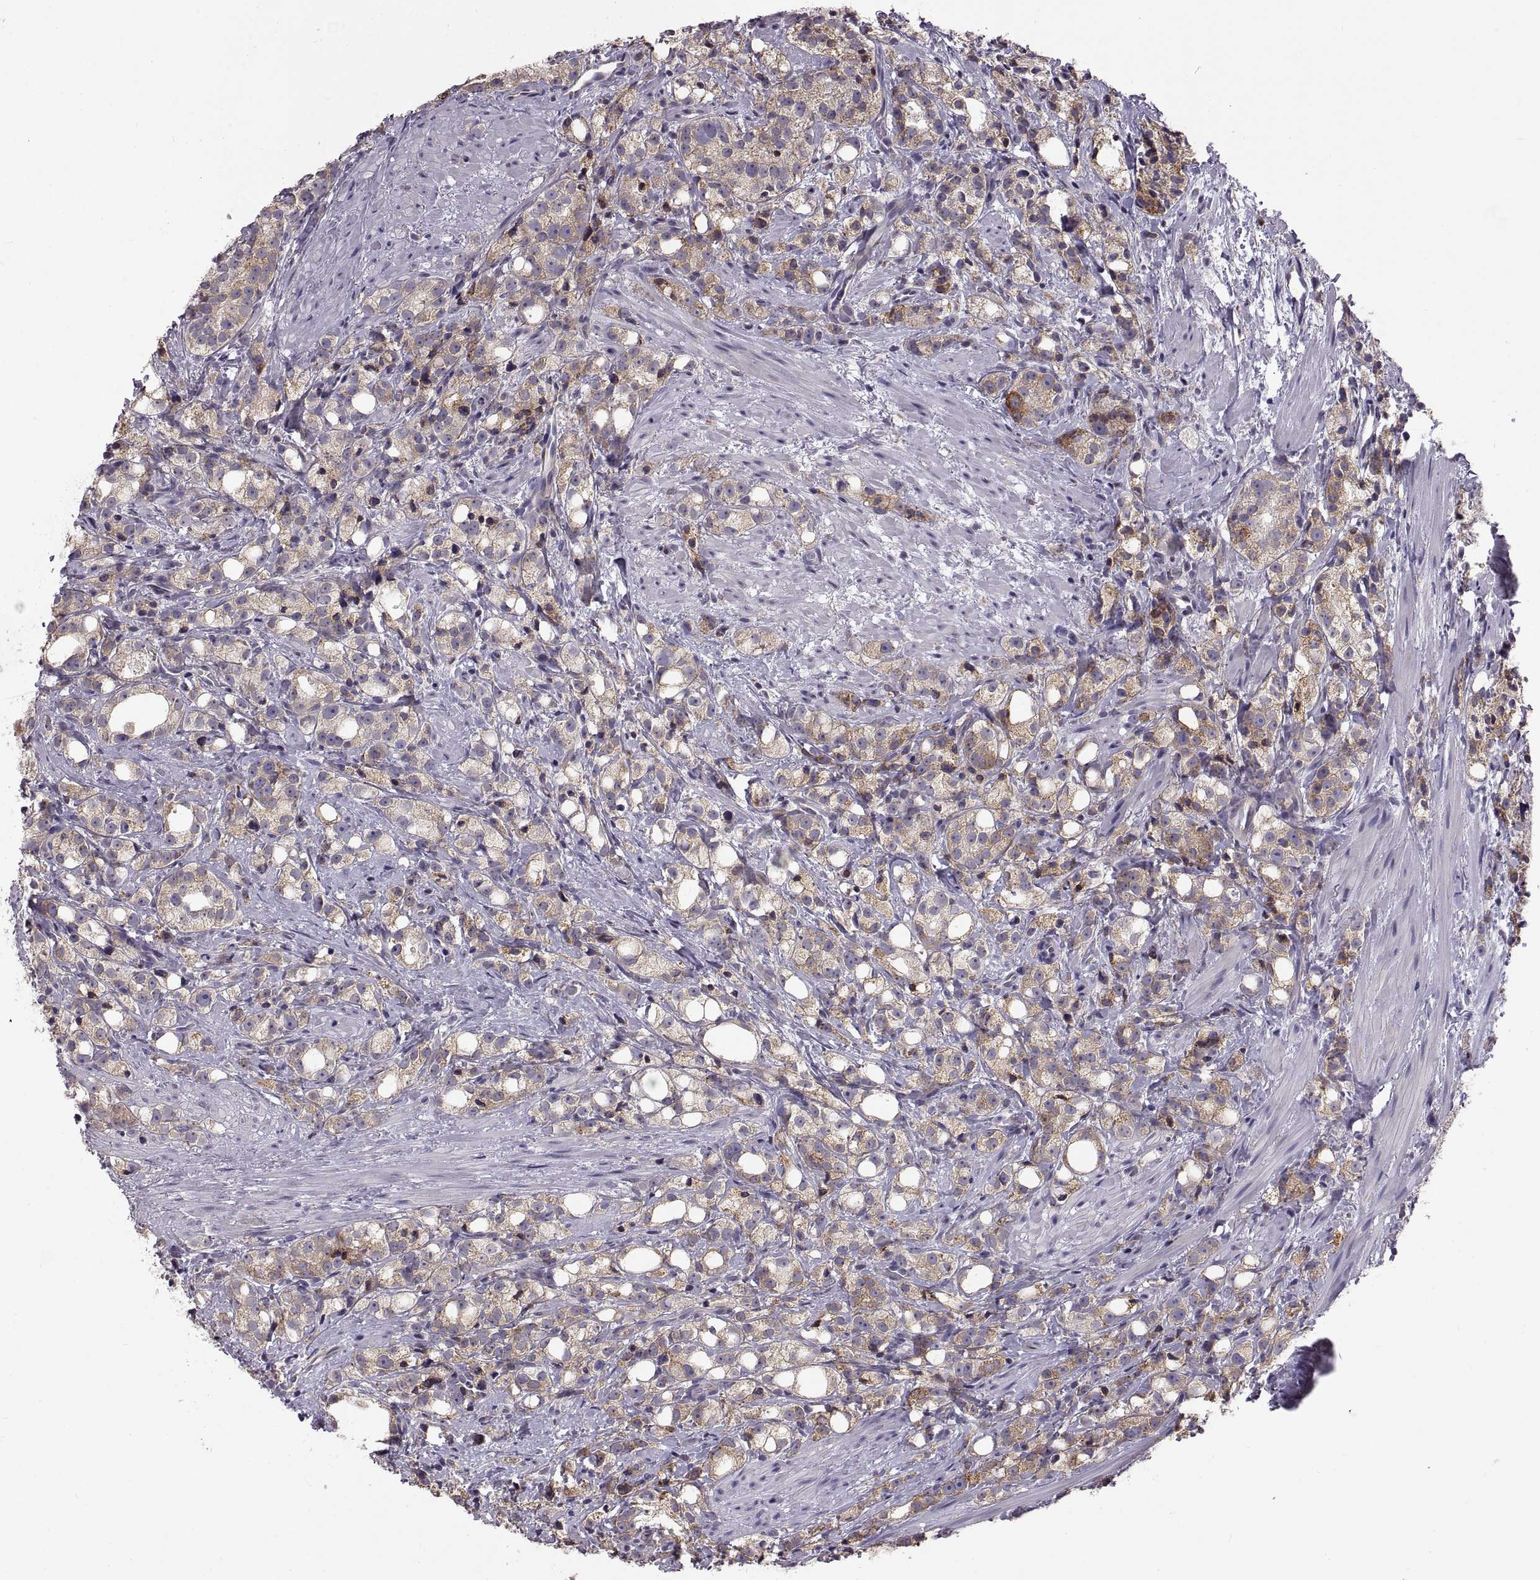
{"staining": {"intensity": "moderate", "quantity": "25%-75%", "location": "cytoplasmic/membranous"}, "tissue": "prostate cancer", "cell_type": "Tumor cells", "image_type": "cancer", "snomed": [{"axis": "morphology", "description": "Adenocarcinoma, High grade"}, {"axis": "topography", "description": "Prostate"}], "caption": "Human prostate high-grade adenocarcinoma stained with a protein marker demonstrates moderate staining in tumor cells.", "gene": "PLEKHB2", "patient": {"sex": "male", "age": 53}}